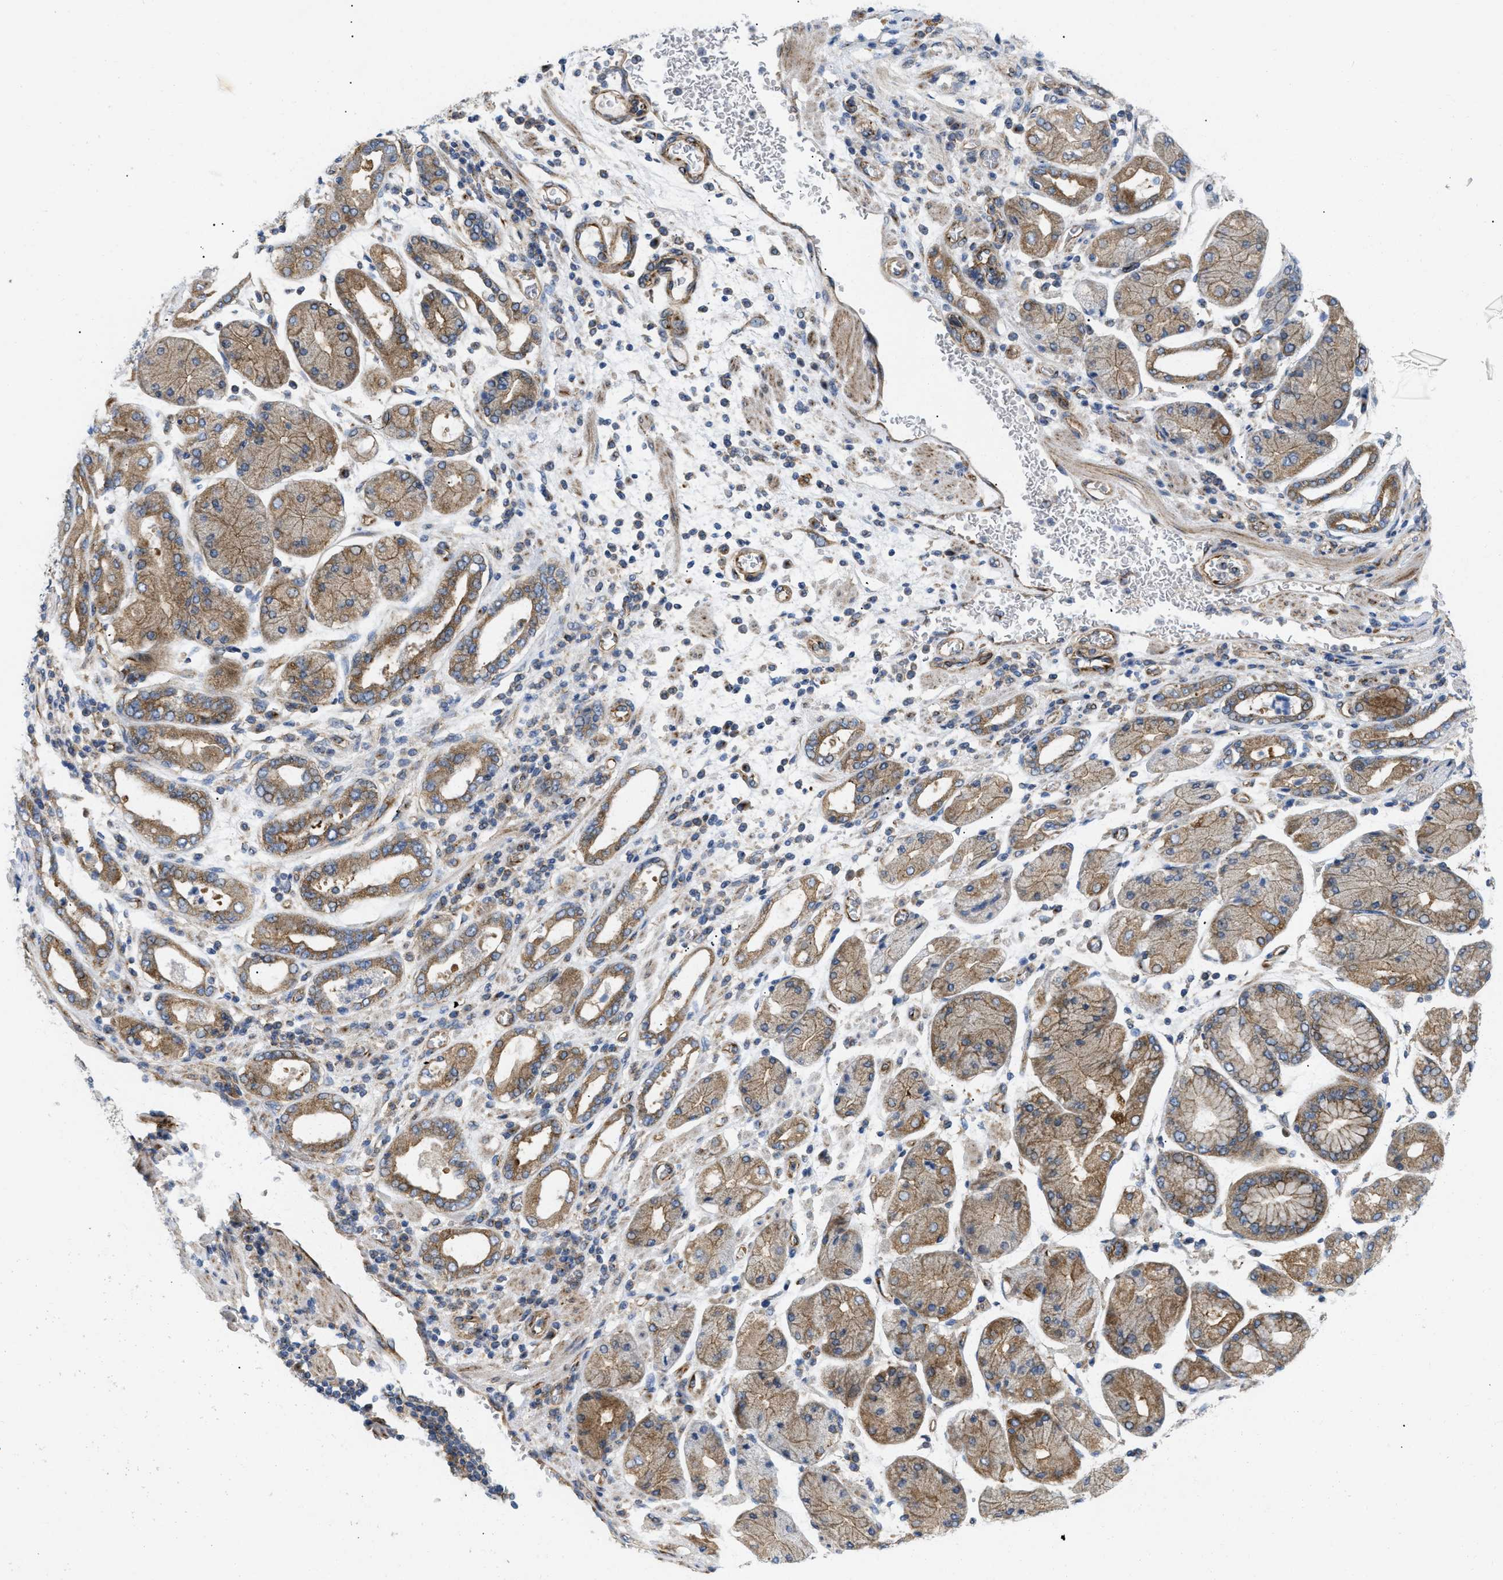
{"staining": {"intensity": "moderate", "quantity": ">75%", "location": "cytoplasmic/membranous"}, "tissue": "stomach cancer", "cell_type": "Tumor cells", "image_type": "cancer", "snomed": [{"axis": "morphology", "description": "Normal tissue, NOS"}, {"axis": "morphology", "description": "Adenocarcinoma, NOS"}, {"axis": "topography", "description": "Stomach, upper"}, {"axis": "topography", "description": "Stomach"}], "caption": "IHC micrograph of neoplastic tissue: stomach adenocarcinoma stained using IHC shows medium levels of moderate protein expression localized specifically in the cytoplasmic/membranous of tumor cells, appearing as a cytoplasmic/membranous brown color.", "gene": "DCTN4", "patient": {"sex": "male", "age": 59}}